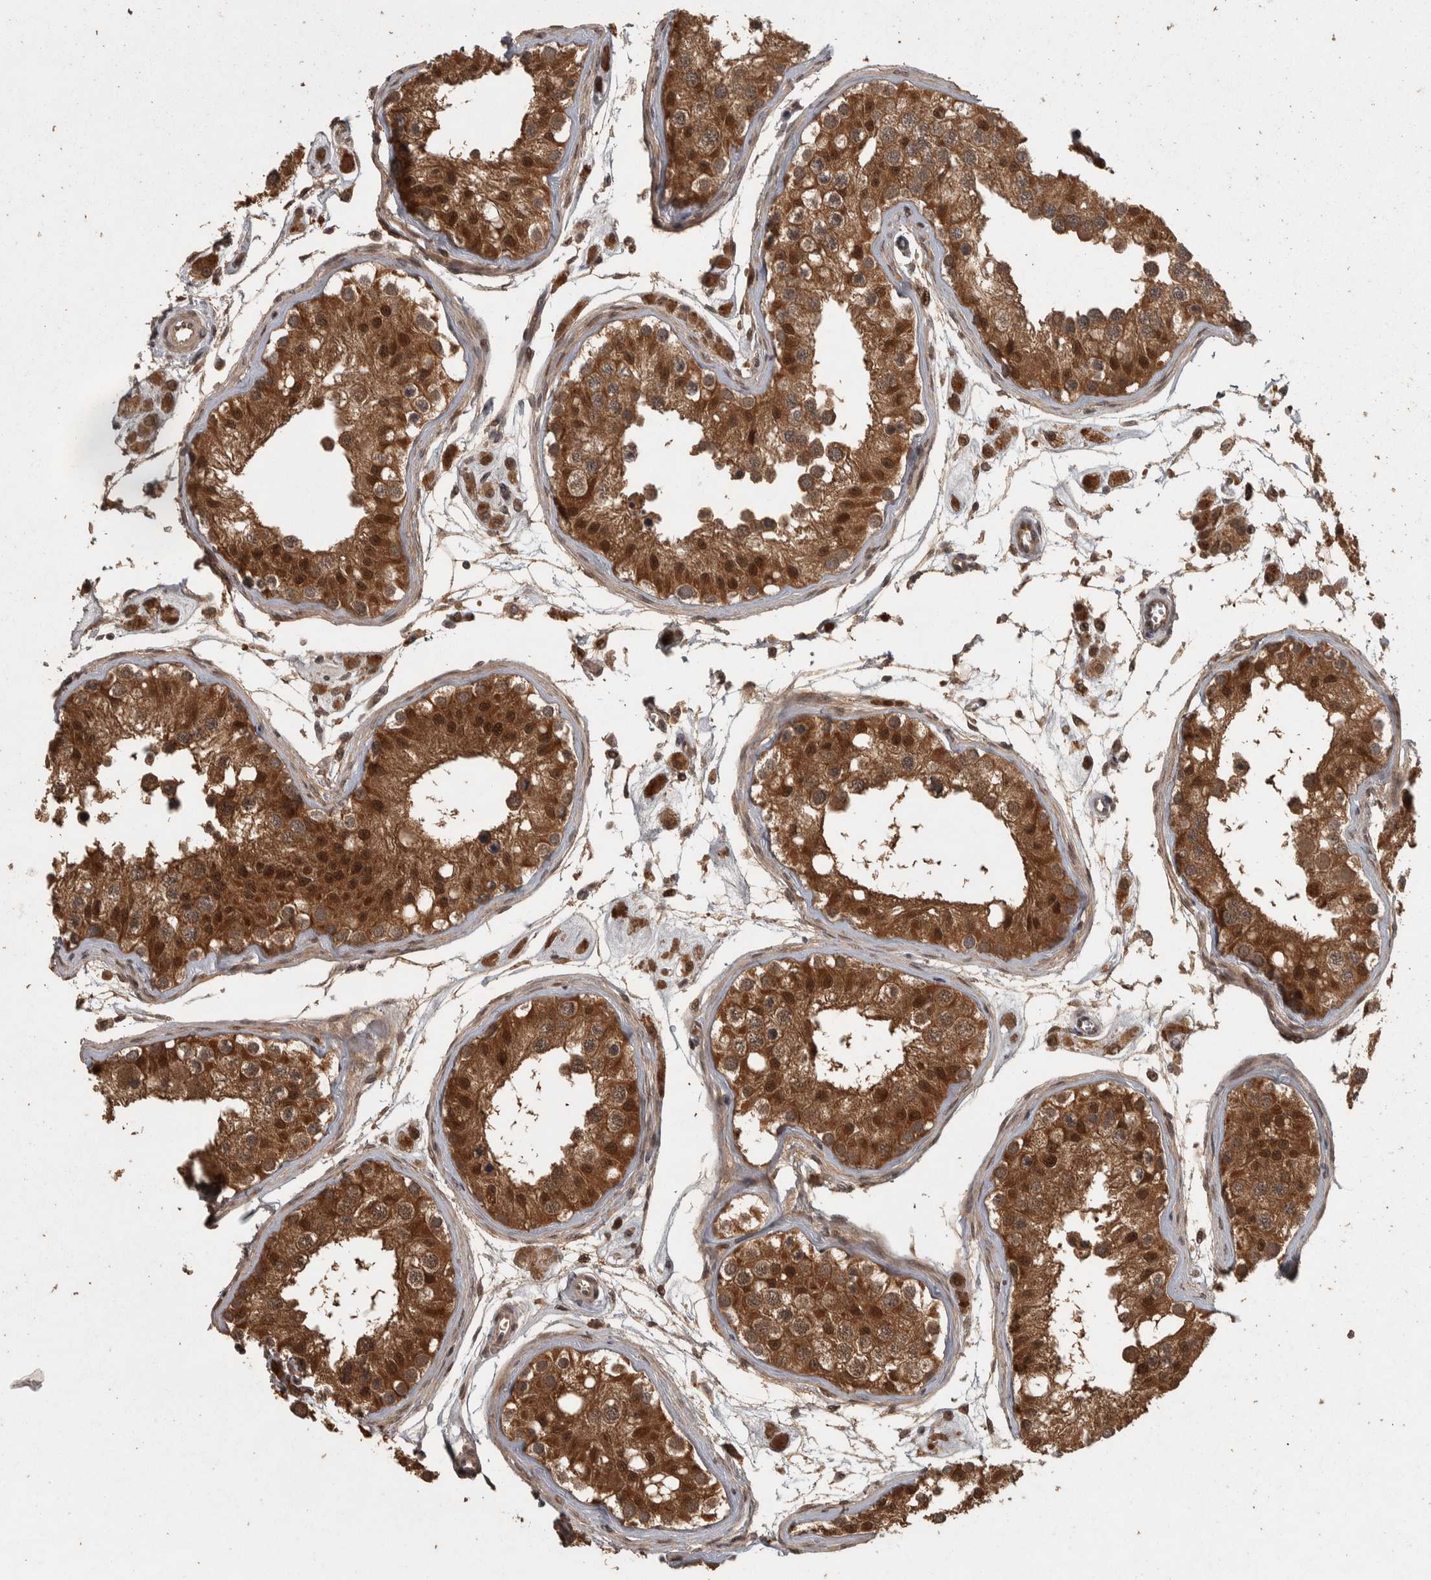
{"staining": {"intensity": "strong", "quantity": ">75%", "location": "cytoplasmic/membranous,nuclear"}, "tissue": "testis", "cell_type": "Cells in seminiferous ducts", "image_type": "normal", "snomed": [{"axis": "morphology", "description": "Normal tissue, NOS"}, {"axis": "morphology", "description": "Adenocarcinoma, metastatic, NOS"}, {"axis": "topography", "description": "Testis"}], "caption": "About >75% of cells in seminiferous ducts in benign human testis demonstrate strong cytoplasmic/membranous,nuclear protein positivity as visualized by brown immunohistochemical staining.", "gene": "ACO1", "patient": {"sex": "male", "age": 26}}